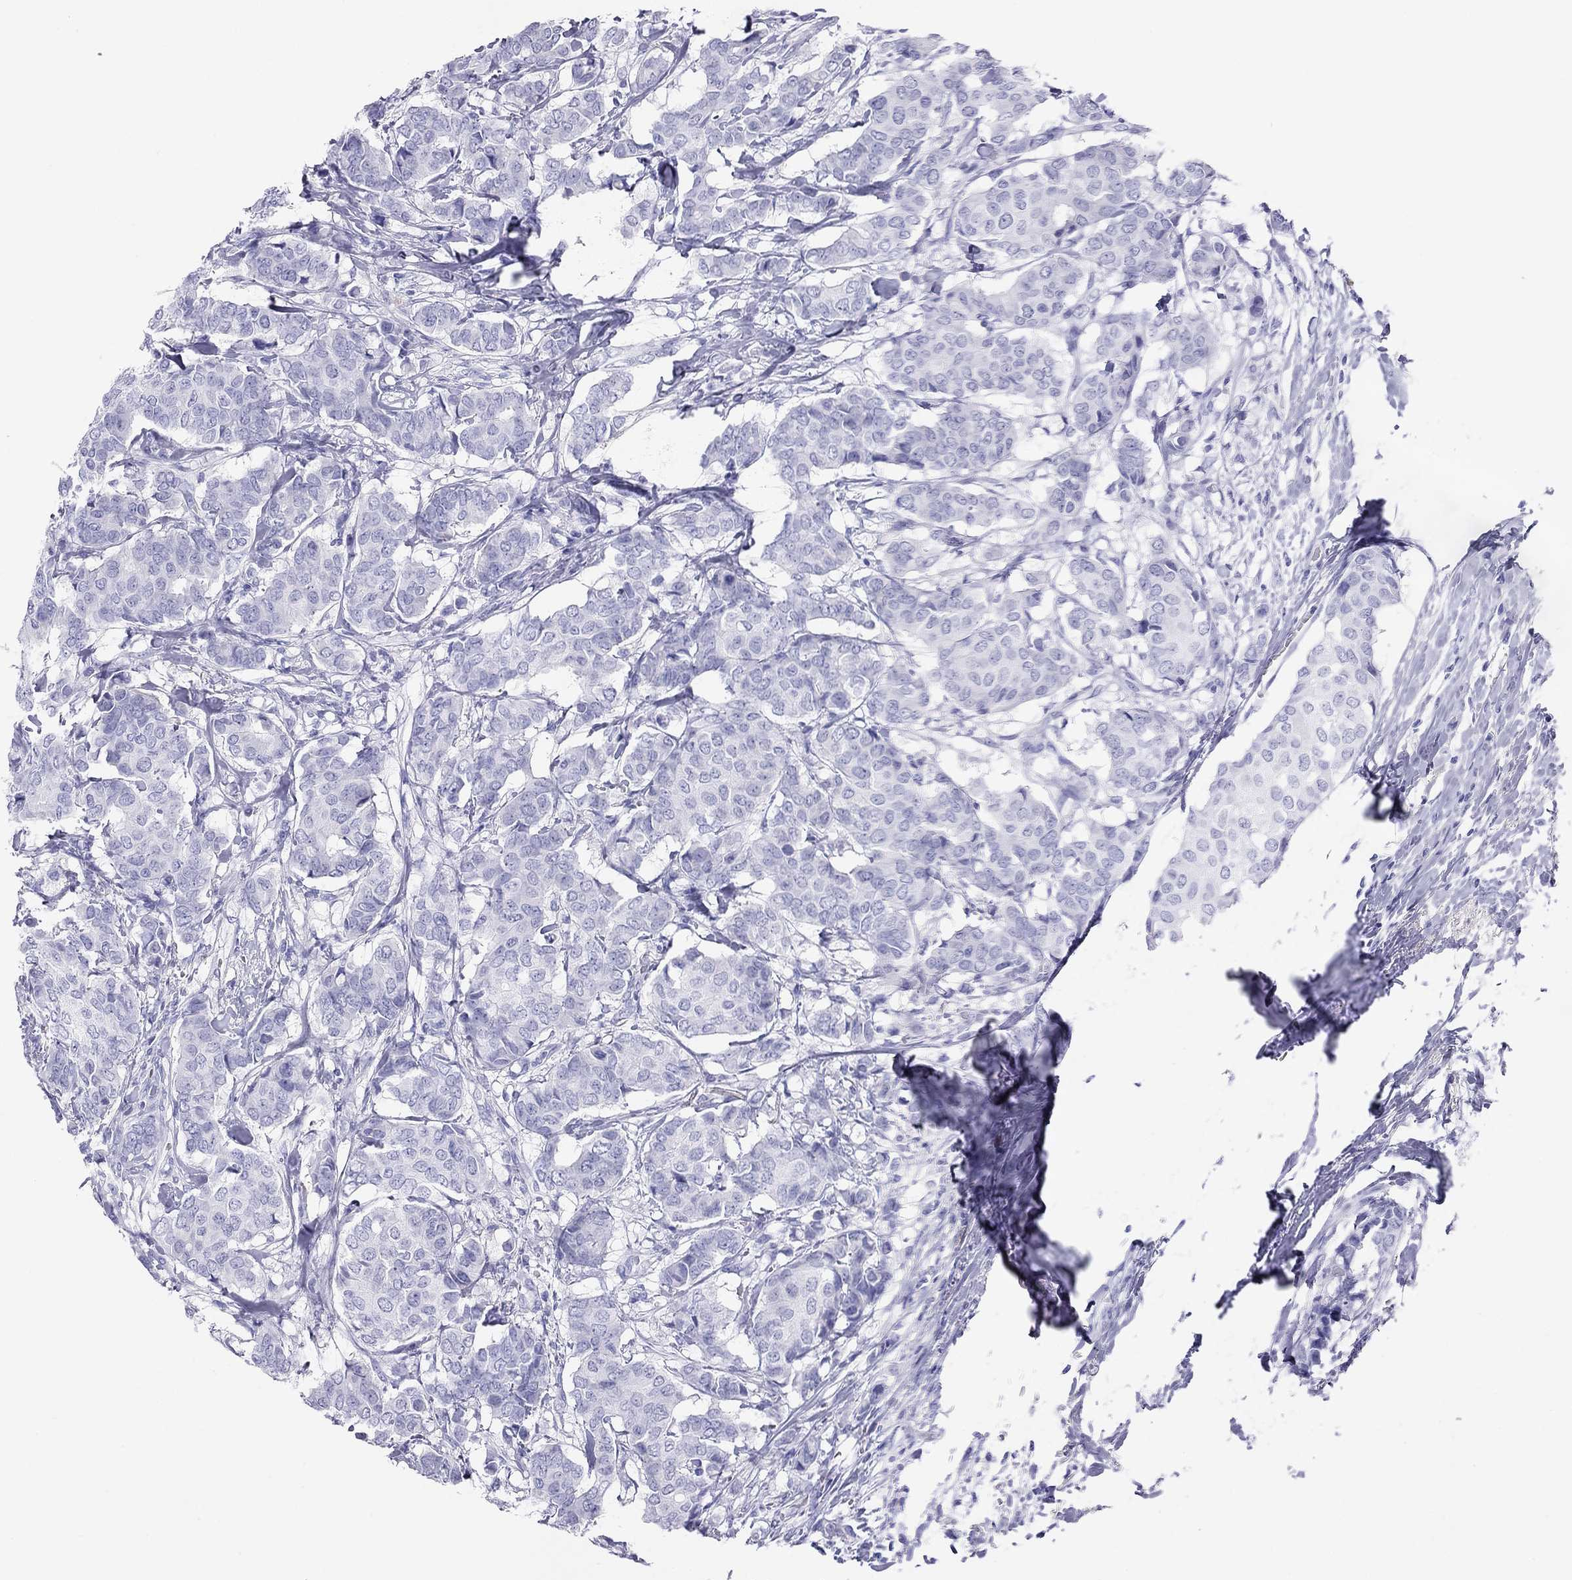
{"staining": {"intensity": "negative", "quantity": "none", "location": "none"}, "tissue": "breast cancer", "cell_type": "Tumor cells", "image_type": "cancer", "snomed": [{"axis": "morphology", "description": "Duct carcinoma"}, {"axis": "topography", "description": "Breast"}], "caption": "Immunohistochemical staining of human infiltrating ductal carcinoma (breast) demonstrates no significant staining in tumor cells.", "gene": "DPY19L2", "patient": {"sex": "female", "age": 75}}